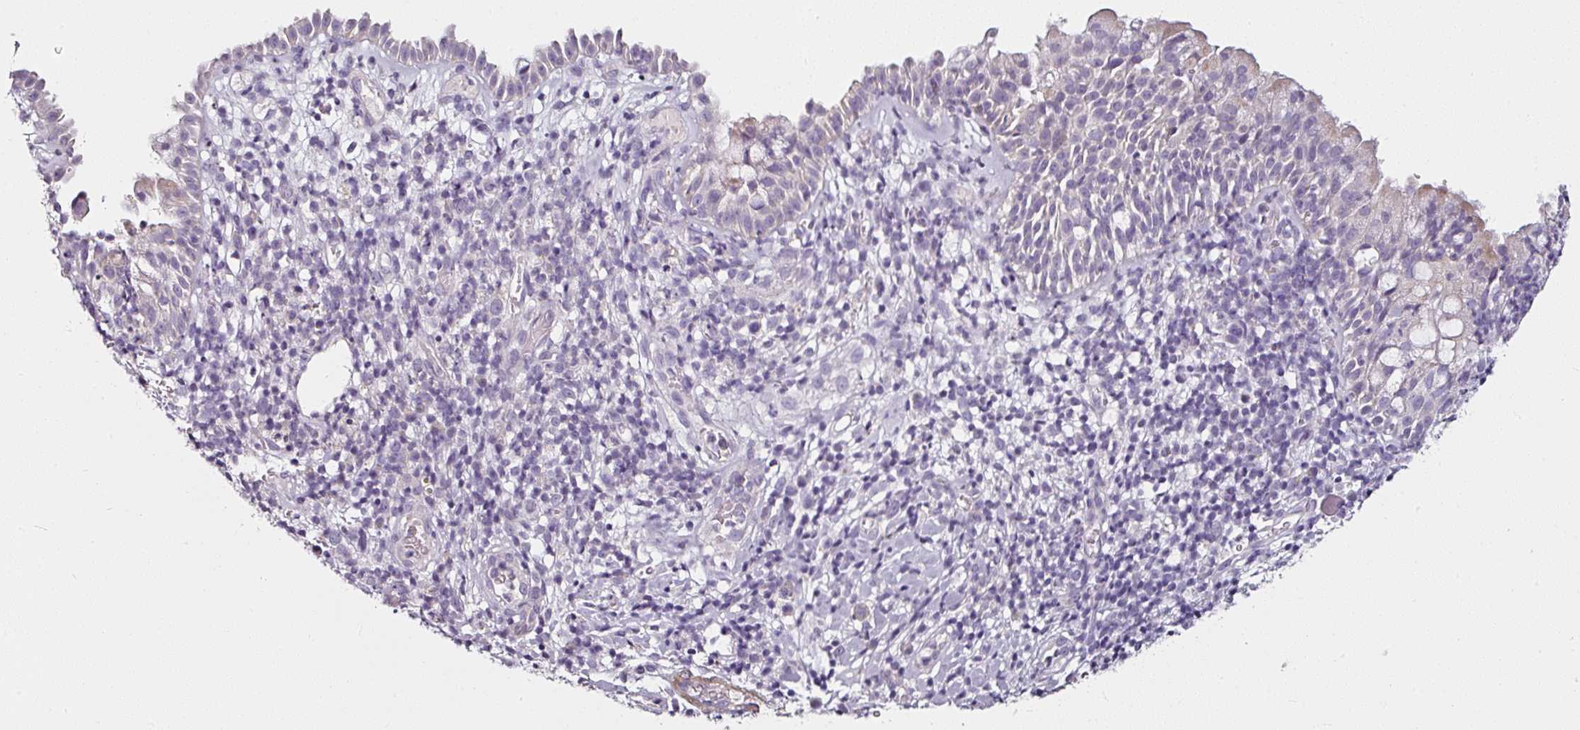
{"staining": {"intensity": "negative", "quantity": "none", "location": "none"}, "tissue": "nasopharynx", "cell_type": "Respiratory epithelial cells", "image_type": "normal", "snomed": [{"axis": "morphology", "description": "Normal tissue, NOS"}, {"axis": "topography", "description": "Nasopharynx"}], "caption": "The photomicrograph reveals no significant staining in respiratory epithelial cells of nasopharynx. The staining is performed using DAB brown chromogen with nuclei counter-stained in using hematoxylin.", "gene": "CAP2", "patient": {"sex": "male", "age": 65}}